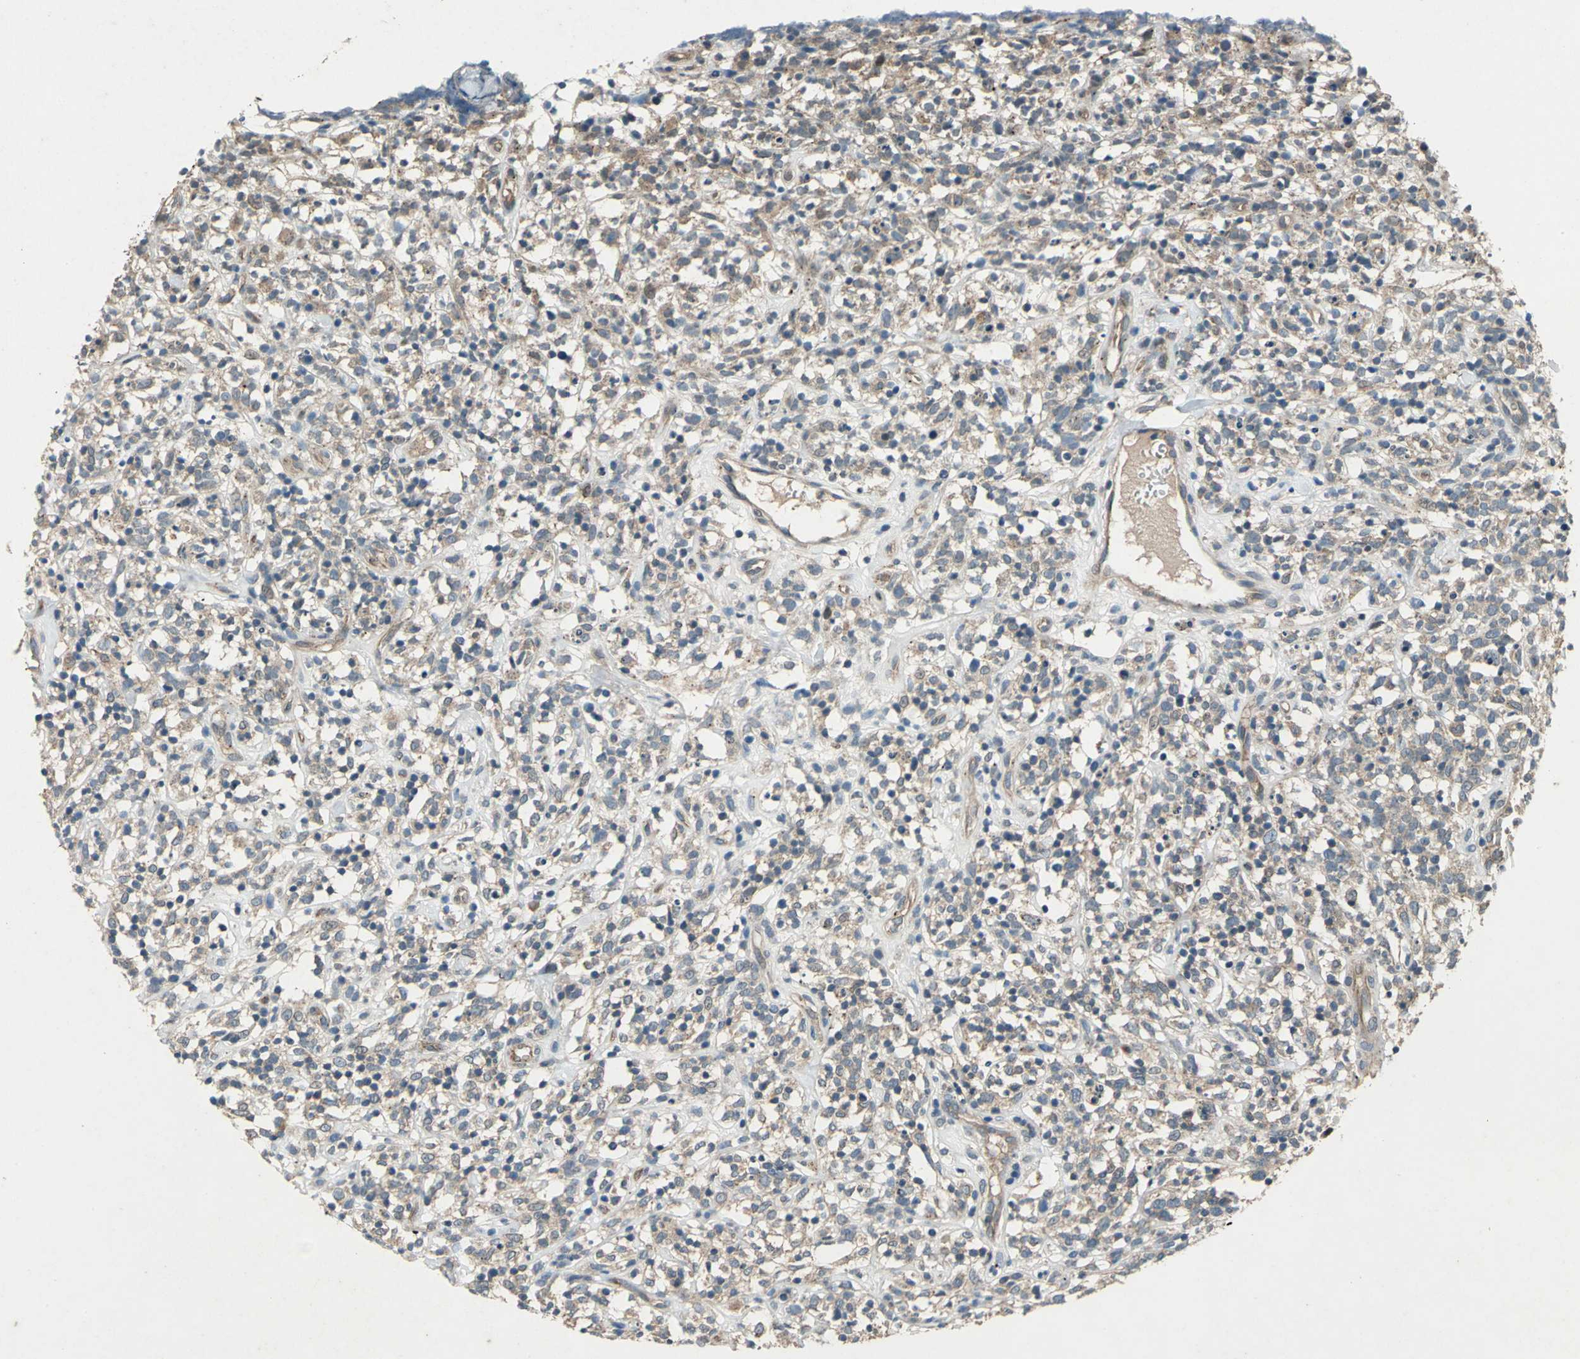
{"staining": {"intensity": "weak", "quantity": "25%-75%", "location": "cytoplasmic/membranous"}, "tissue": "lymphoma", "cell_type": "Tumor cells", "image_type": "cancer", "snomed": [{"axis": "morphology", "description": "Malignant lymphoma, non-Hodgkin's type, High grade"}, {"axis": "topography", "description": "Lymph node"}], "caption": "Lymphoma was stained to show a protein in brown. There is low levels of weak cytoplasmic/membranous staining in about 25%-75% of tumor cells.", "gene": "EMCN", "patient": {"sex": "female", "age": 73}}